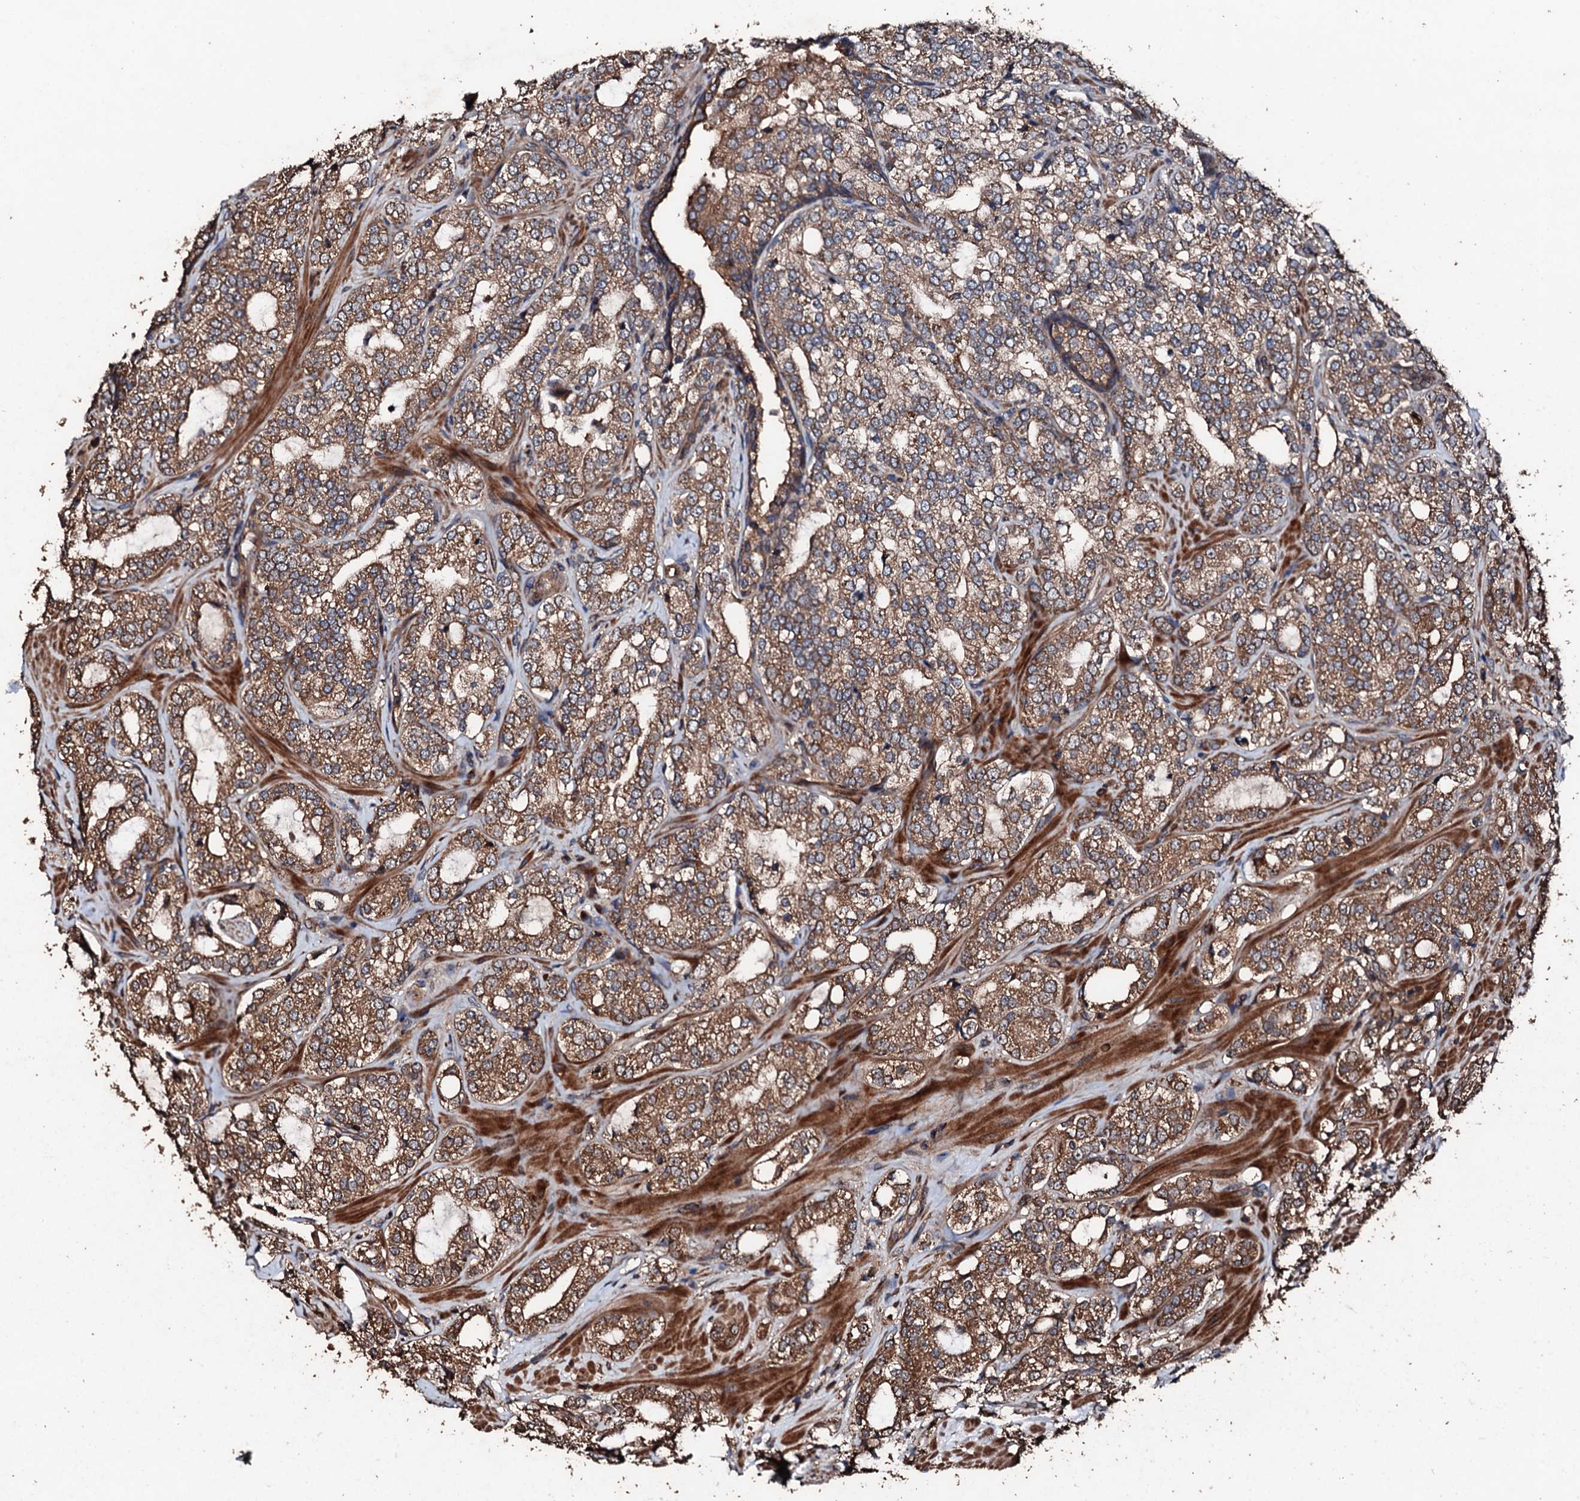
{"staining": {"intensity": "moderate", "quantity": ">75%", "location": "cytoplasmic/membranous"}, "tissue": "prostate cancer", "cell_type": "Tumor cells", "image_type": "cancer", "snomed": [{"axis": "morphology", "description": "Adenocarcinoma, High grade"}, {"axis": "topography", "description": "Prostate"}], "caption": "This is an image of immunohistochemistry (IHC) staining of prostate adenocarcinoma (high-grade), which shows moderate staining in the cytoplasmic/membranous of tumor cells.", "gene": "KIF18A", "patient": {"sex": "male", "age": 64}}